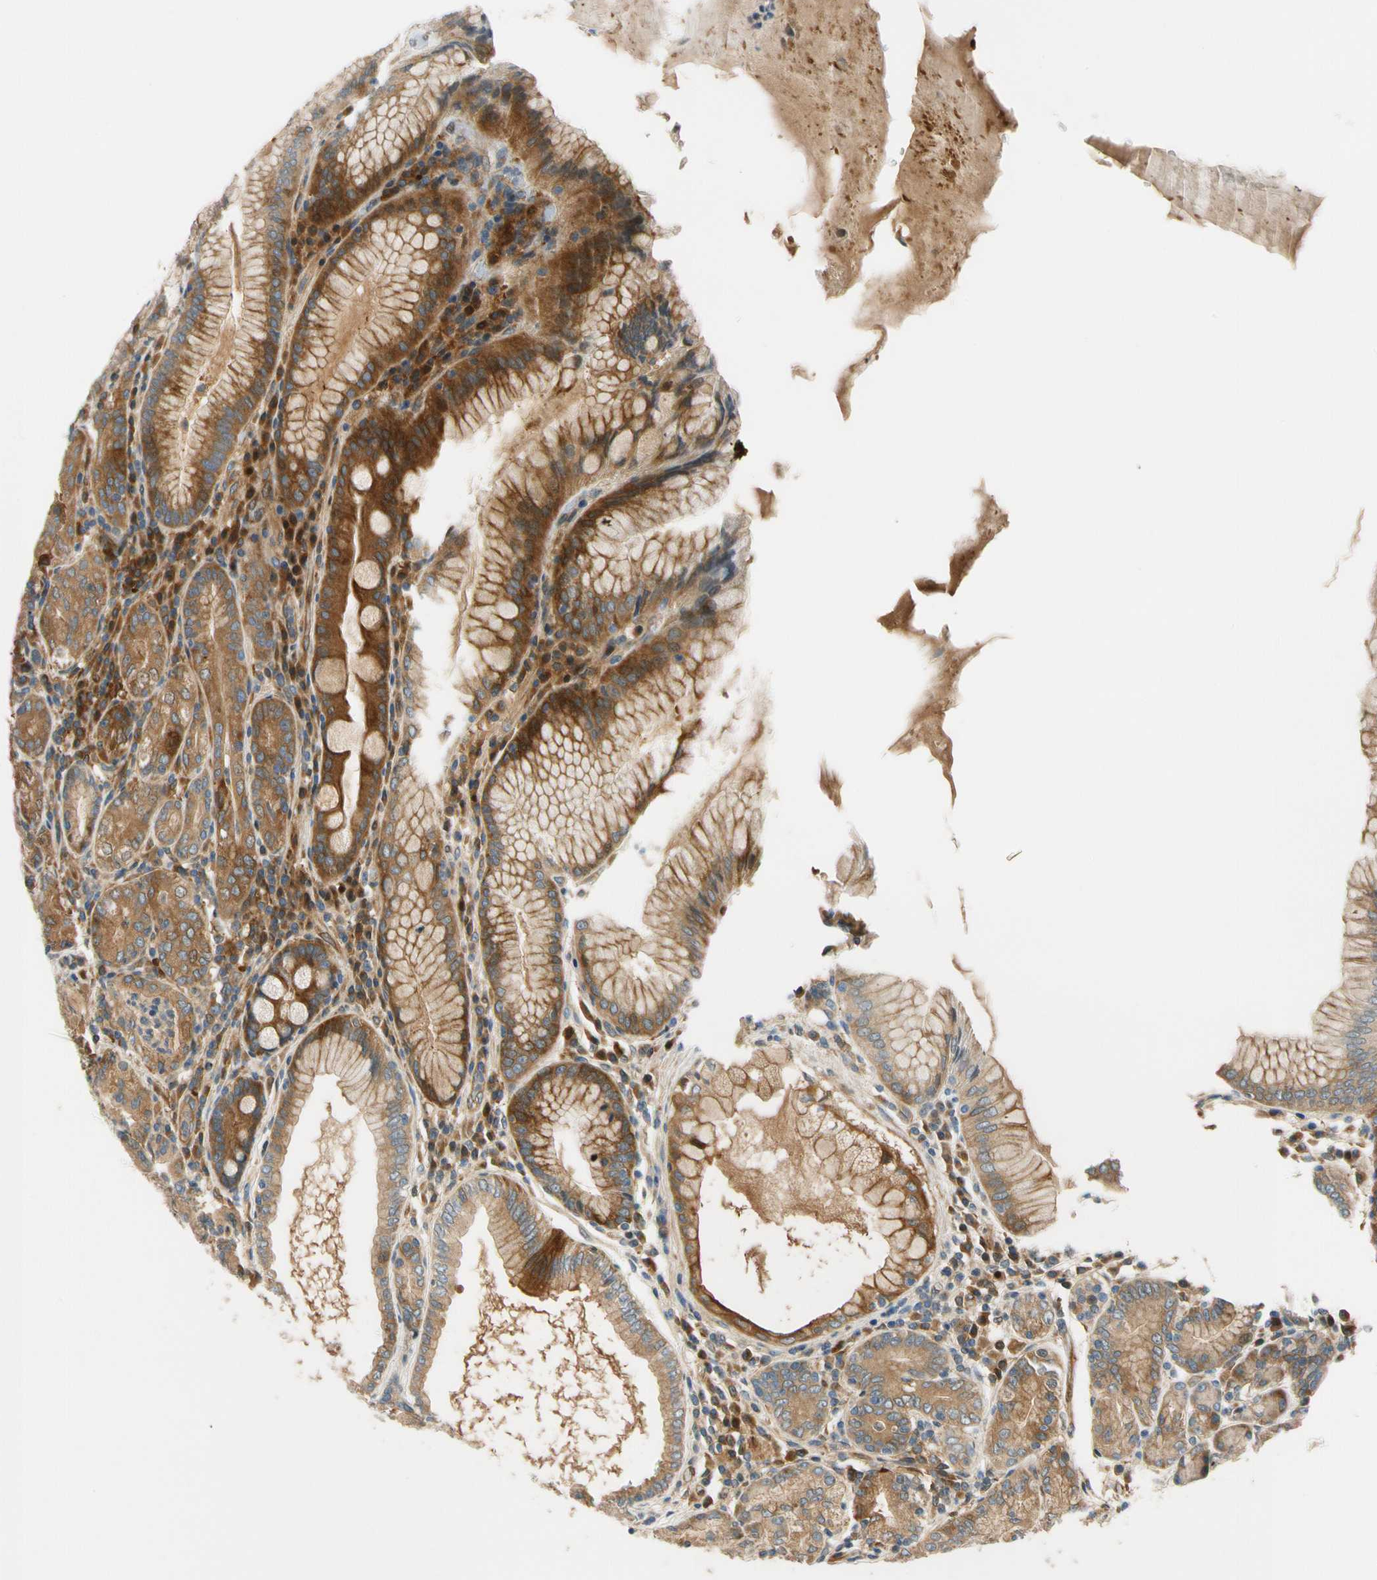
{"staining": {"intensity": "moderate", "quantity": ">75%", "location": "cytoplasmic/membranous"}, "tissue": "stomach", "cell_type": "Glandular cells", "image_type": "normal", "snomed": [{"axis": "morphology", "description": "Normal tissue, NOS"}, {"axis": "topography", "description": "Stomach, lower"}], "caption": "Human stomach stained with a brown dye demonstrates moderate cytoplasmic/membranous positive expression in approximately >75% of glandular cells.", "gene": "PARP14", "patient": {"sex": "female", "age": 76}}